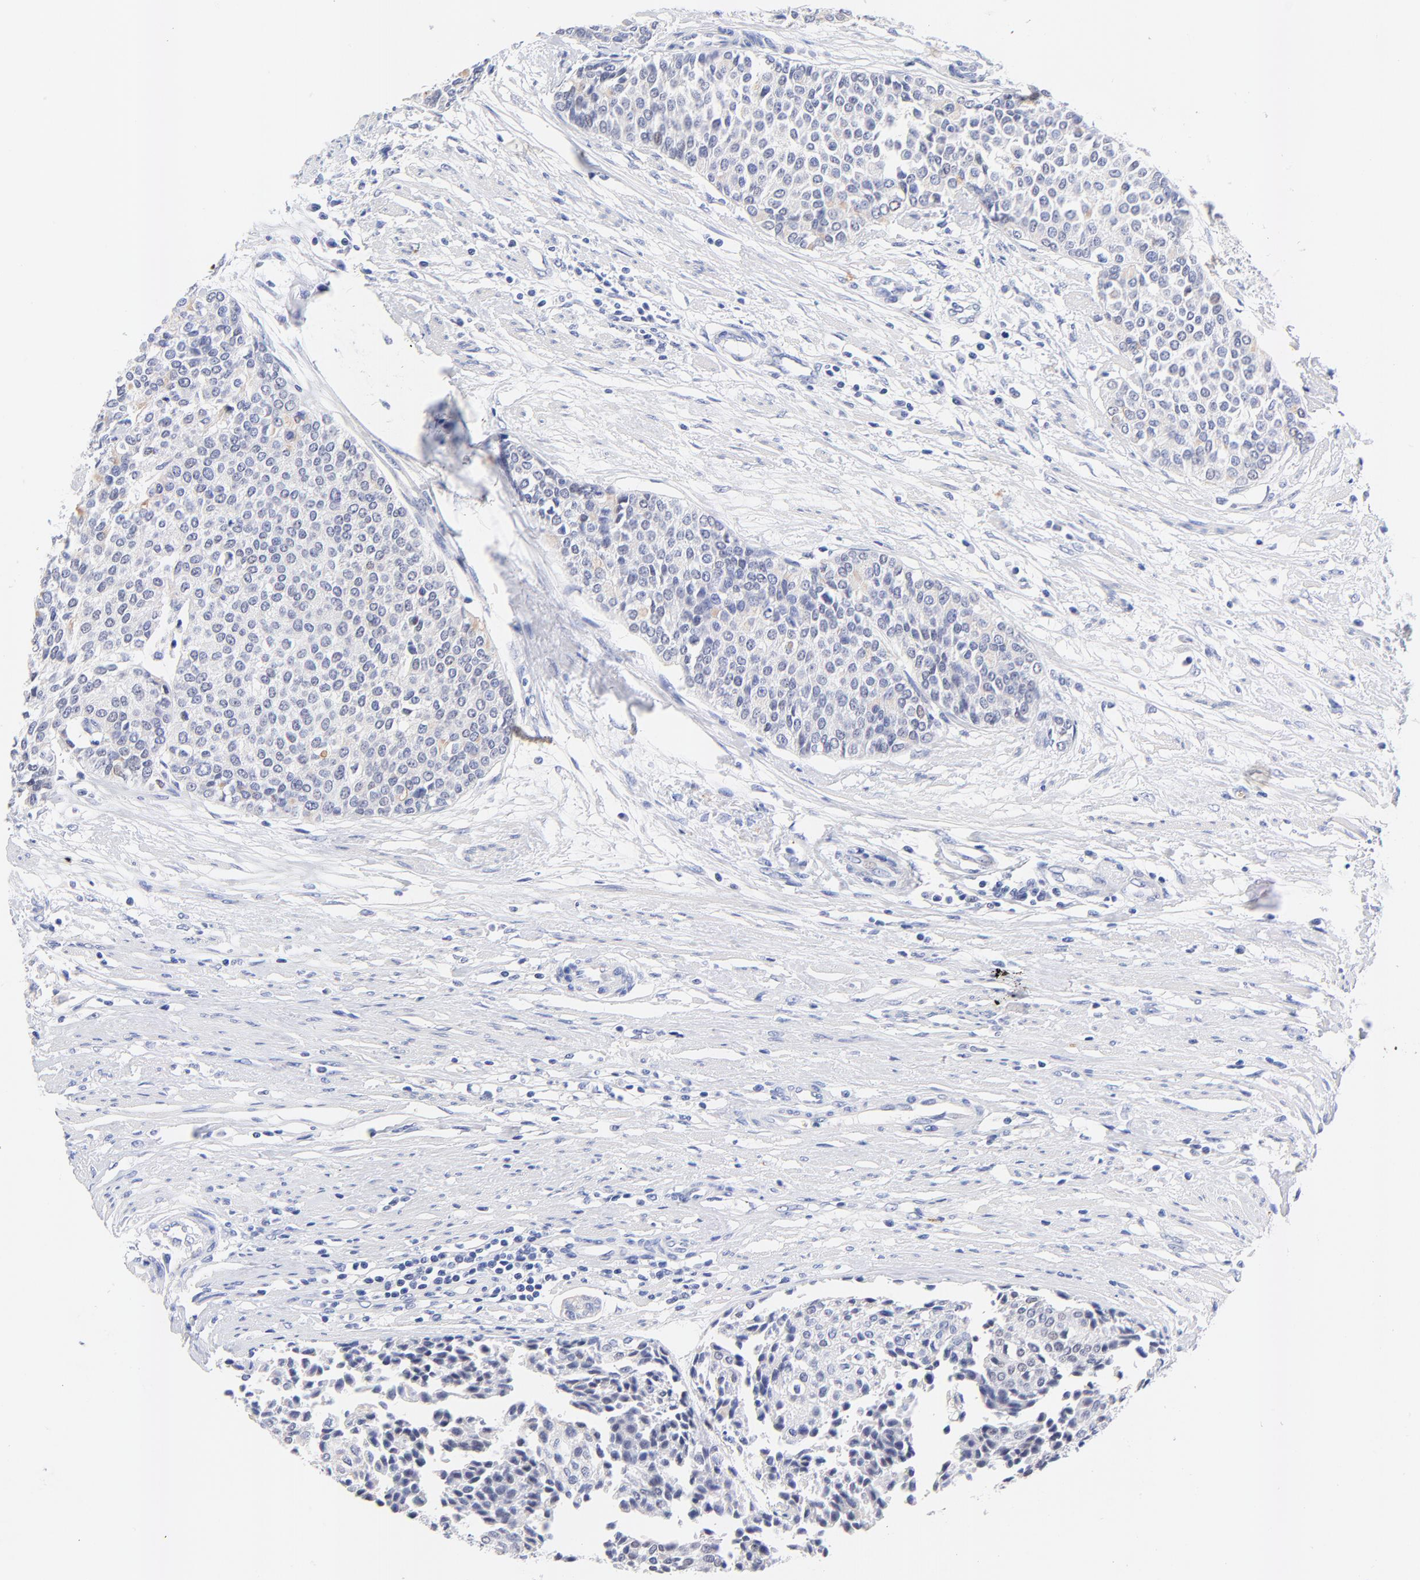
{"staining": {"intensity": "negative", "quantity": "none", "location": "none"}, "tissue": "urothelial cancer", "cell_type": "Tumor cells", "image_type": "cancer", "snomed": [{"axis": "morphology", "description": "Urothelial carcinoma, Low grade"}, {"axis": "topography", "description": "Urinary bladder"}], "caption": "High power microscopy micrograph of an immunohistochemistry (IHC) histopathology image of urothelial carcinoma (low-grade), revealing no significant expression in tumor cells.", "gene": "FAM117B", "patient": {"sex": "female", "age": 73}}